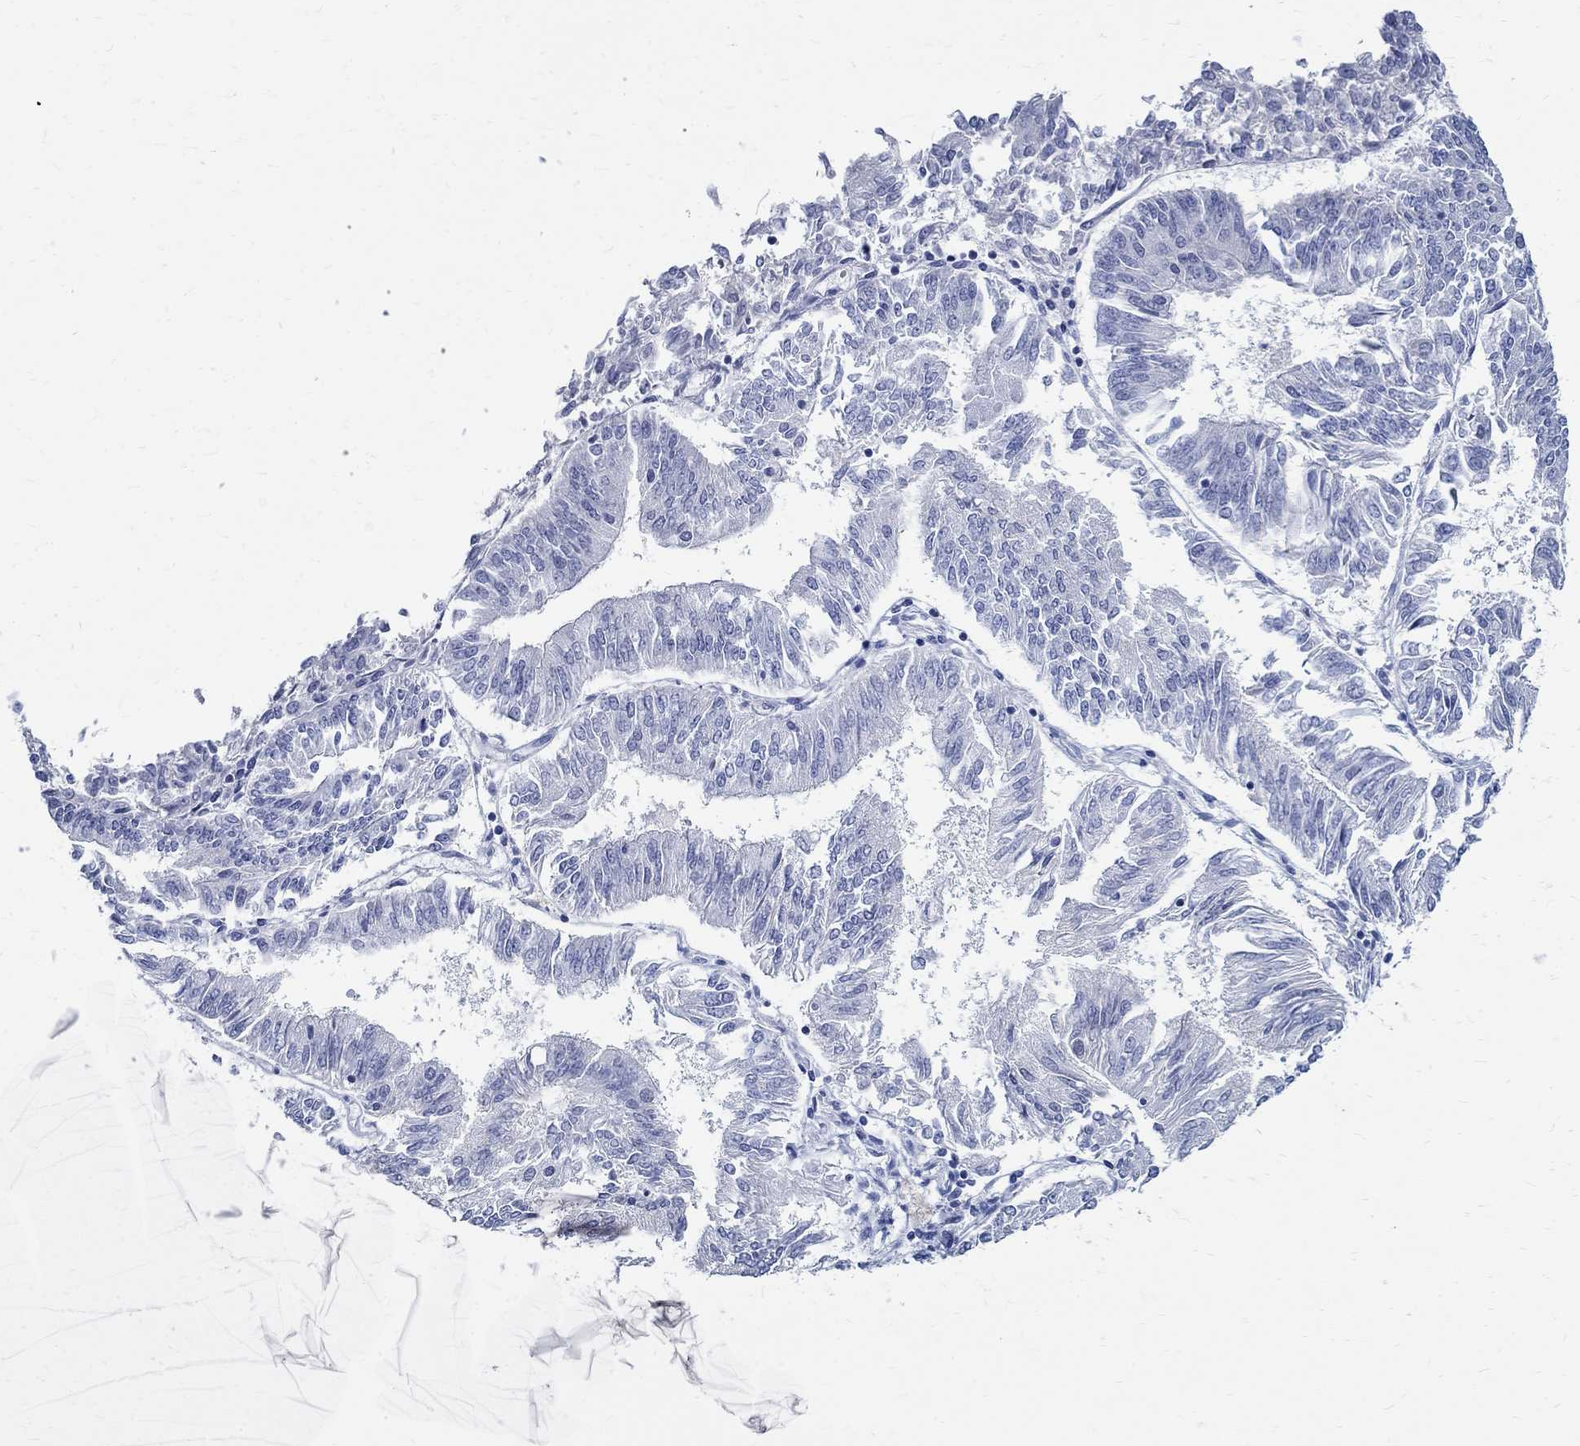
{"staining": {"intensity": "negative", "quantity": "none", "location": "none"}, "tissue": "endometrial cancer", "cell_type": "Tumor cells", "image_type": "cancer", "snomed": [{"axis": "morphology", "description": "Adenocarcinoma, NOS"}, {"axis": "topography", "description": "Endometrium"}], "caption": "Tumor cells are negative for protein expression in human adenocarcinoma (endometrial).", "gene": "BSPRY", "patient": {"sex": "female", "age": 58}}